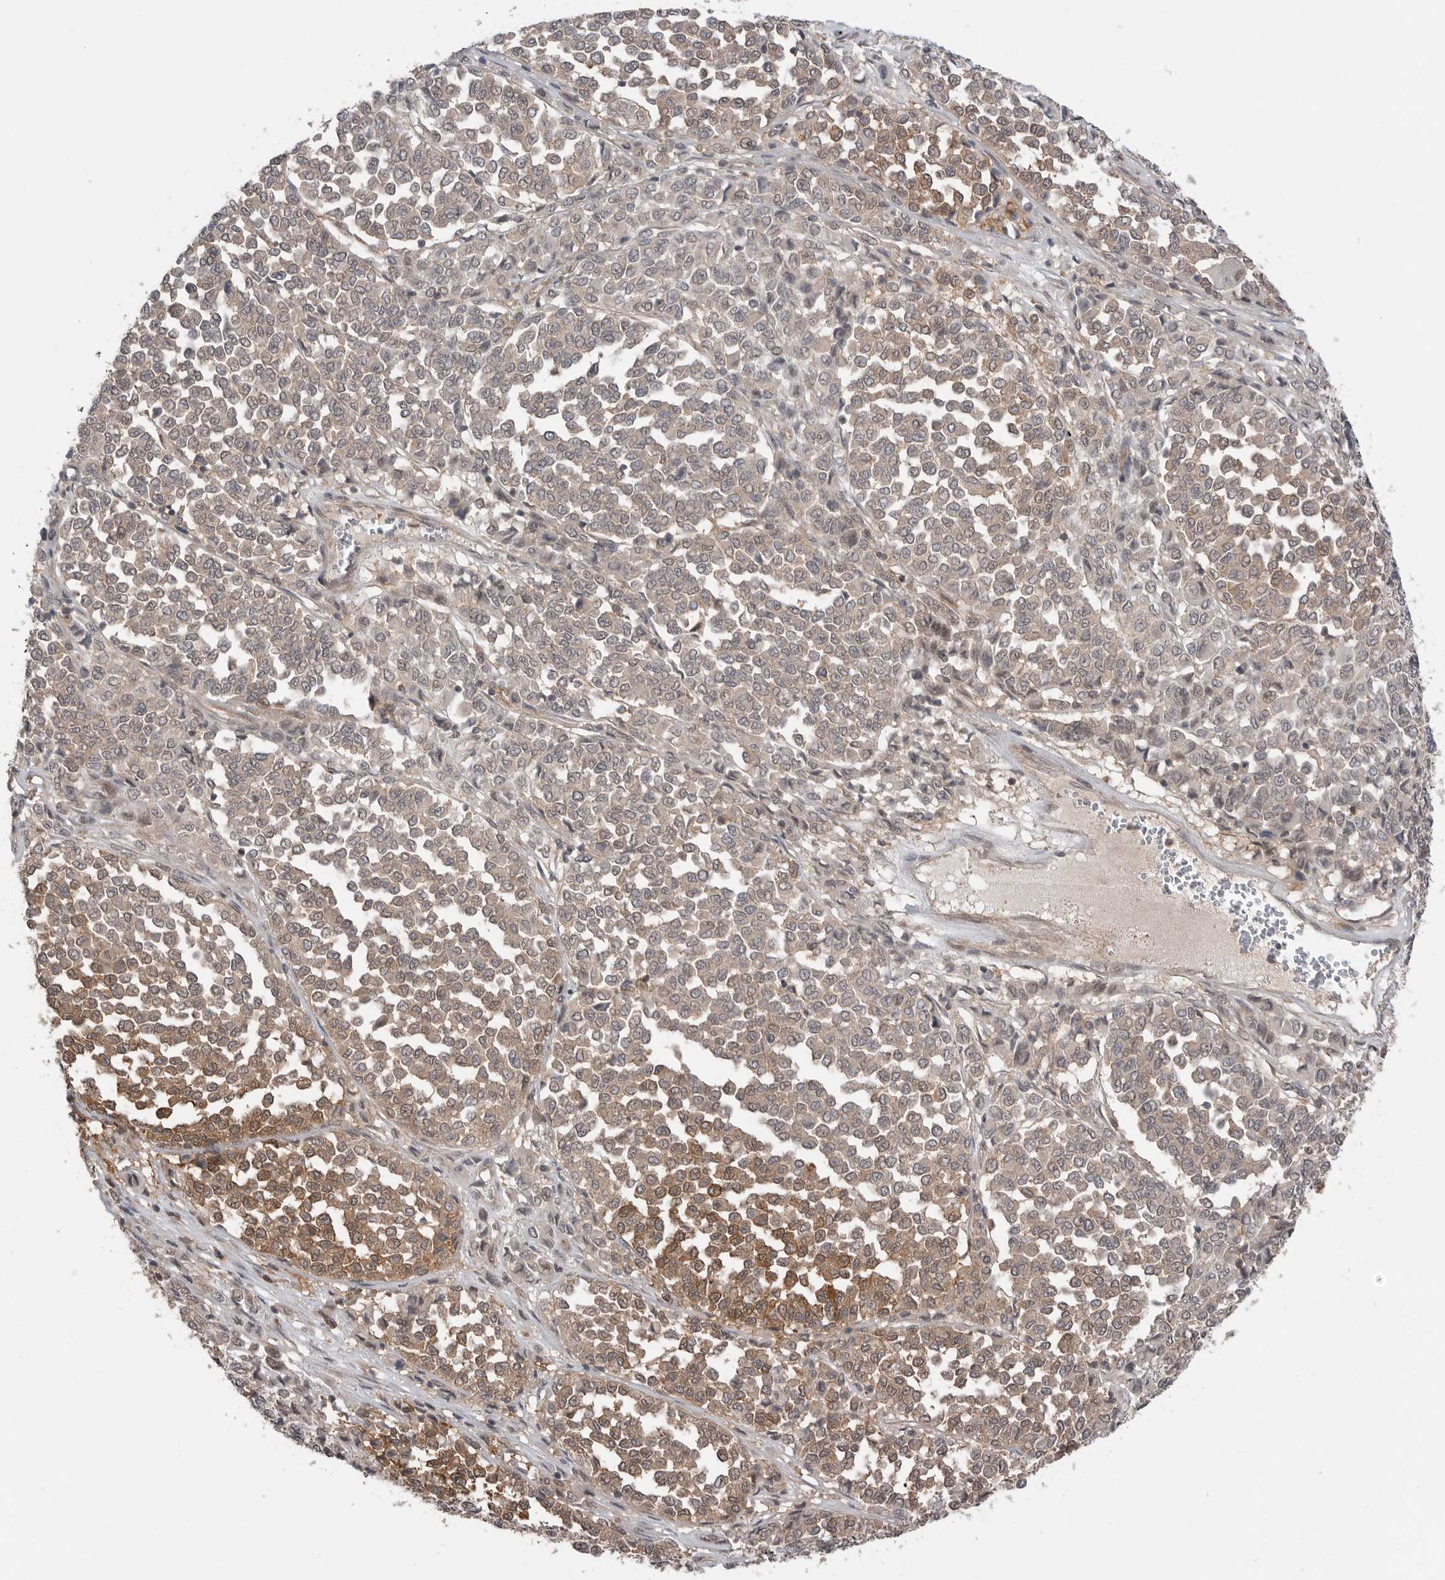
{"staining": {"intensity": "negative", "quantity": "none", "location": "none"}, "tissue": "melanoma", "cell_type": "Tumor cells", "image_type": "cancer", "snomed": [{"axis": "morphology", "description": "Malignant melanoma, Metastatic site"}, {"axis": "topography", "description": "Pancreas"}], "caption": "A histopathology image of melanoma stained for a protein exhibits no brown staining in tumor cells.", "gene": "PEAK1", "patient": {"sex": "female", "age": 30}}